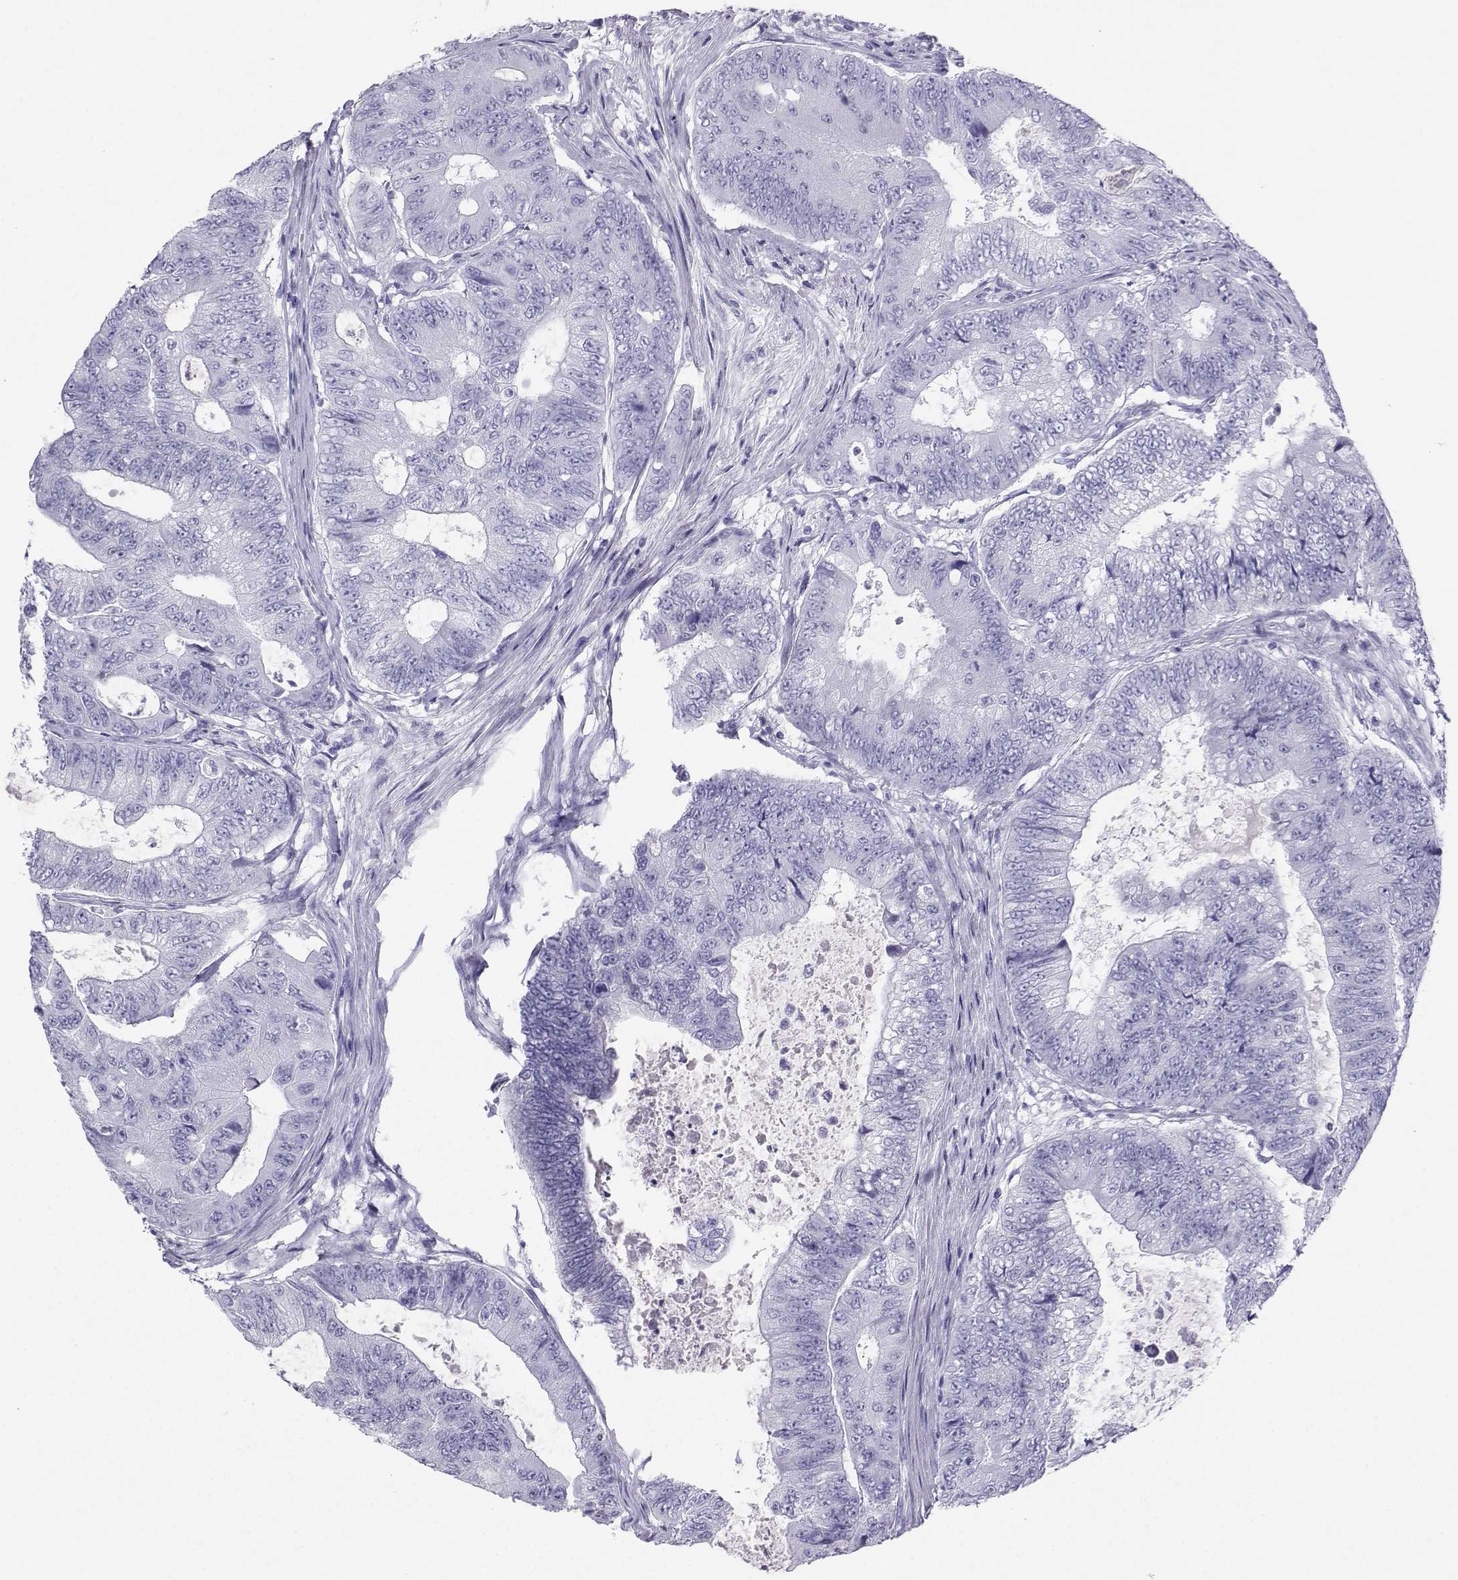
{"staining": {"intensity": "negative", "quantity": "none", "location": "none"}, "tissue": "colorectal cancer", "cell_type": "Tumor cells", "image_type": "cancer", "snomed": [{"axis": "morphology", "description": "Adenocarcinoma, NOS"}, {"axis": "topography", "description": "Colon"}], "caption": "This micrograph is of adenocarcinoma (colorectal) stained with immunohistochemistry to label a protein in brown with the nuclei are counter-stained blue. There is no staining in tumor cells.", "gene": "LORICRIN", "patient": {"sex": "female", "age": 48}}